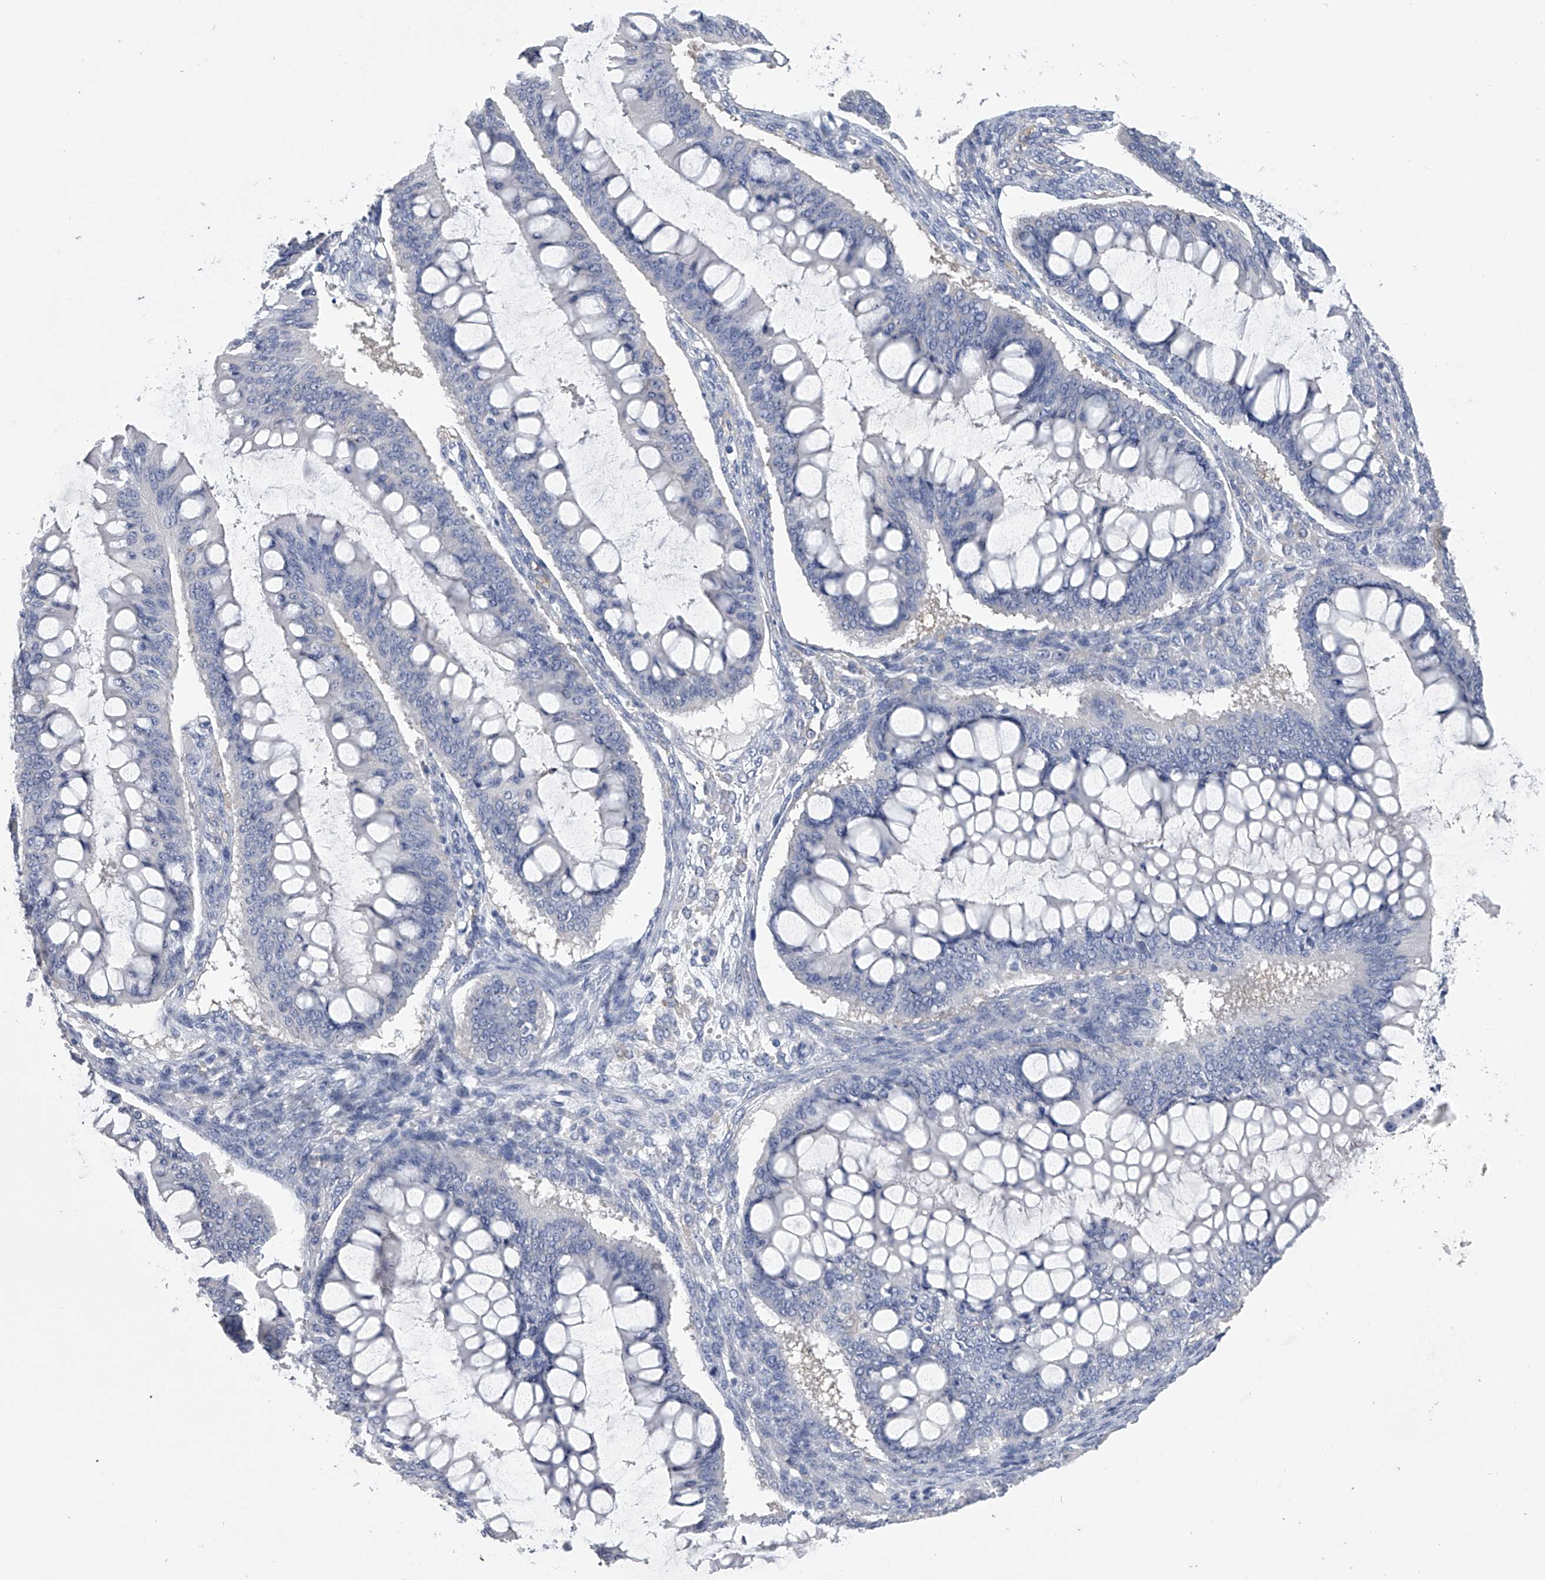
{"staining": {"intensity": "negative", "quantity": "none", "location": "none"}, "tissue": "ovarian cancer", "cell_type": "Tumor cells", "image_type": "cancer", "snomed": [{"axis": "morphology", "description": "Cystadenocarcinoma, mucinous, NOS"}, {"axis": "topography", "description": "Ovary"}], "caption": "Tumor cells show no significant staining in ovarian cancer (mucinous cystadenocarcinoma). (Brightfield microscopy of DAB (3,3'-diaminobenzidine) IHC at high magnification).", "gene": "TASP1", "patient": {"sex": "female", "age": 73}}